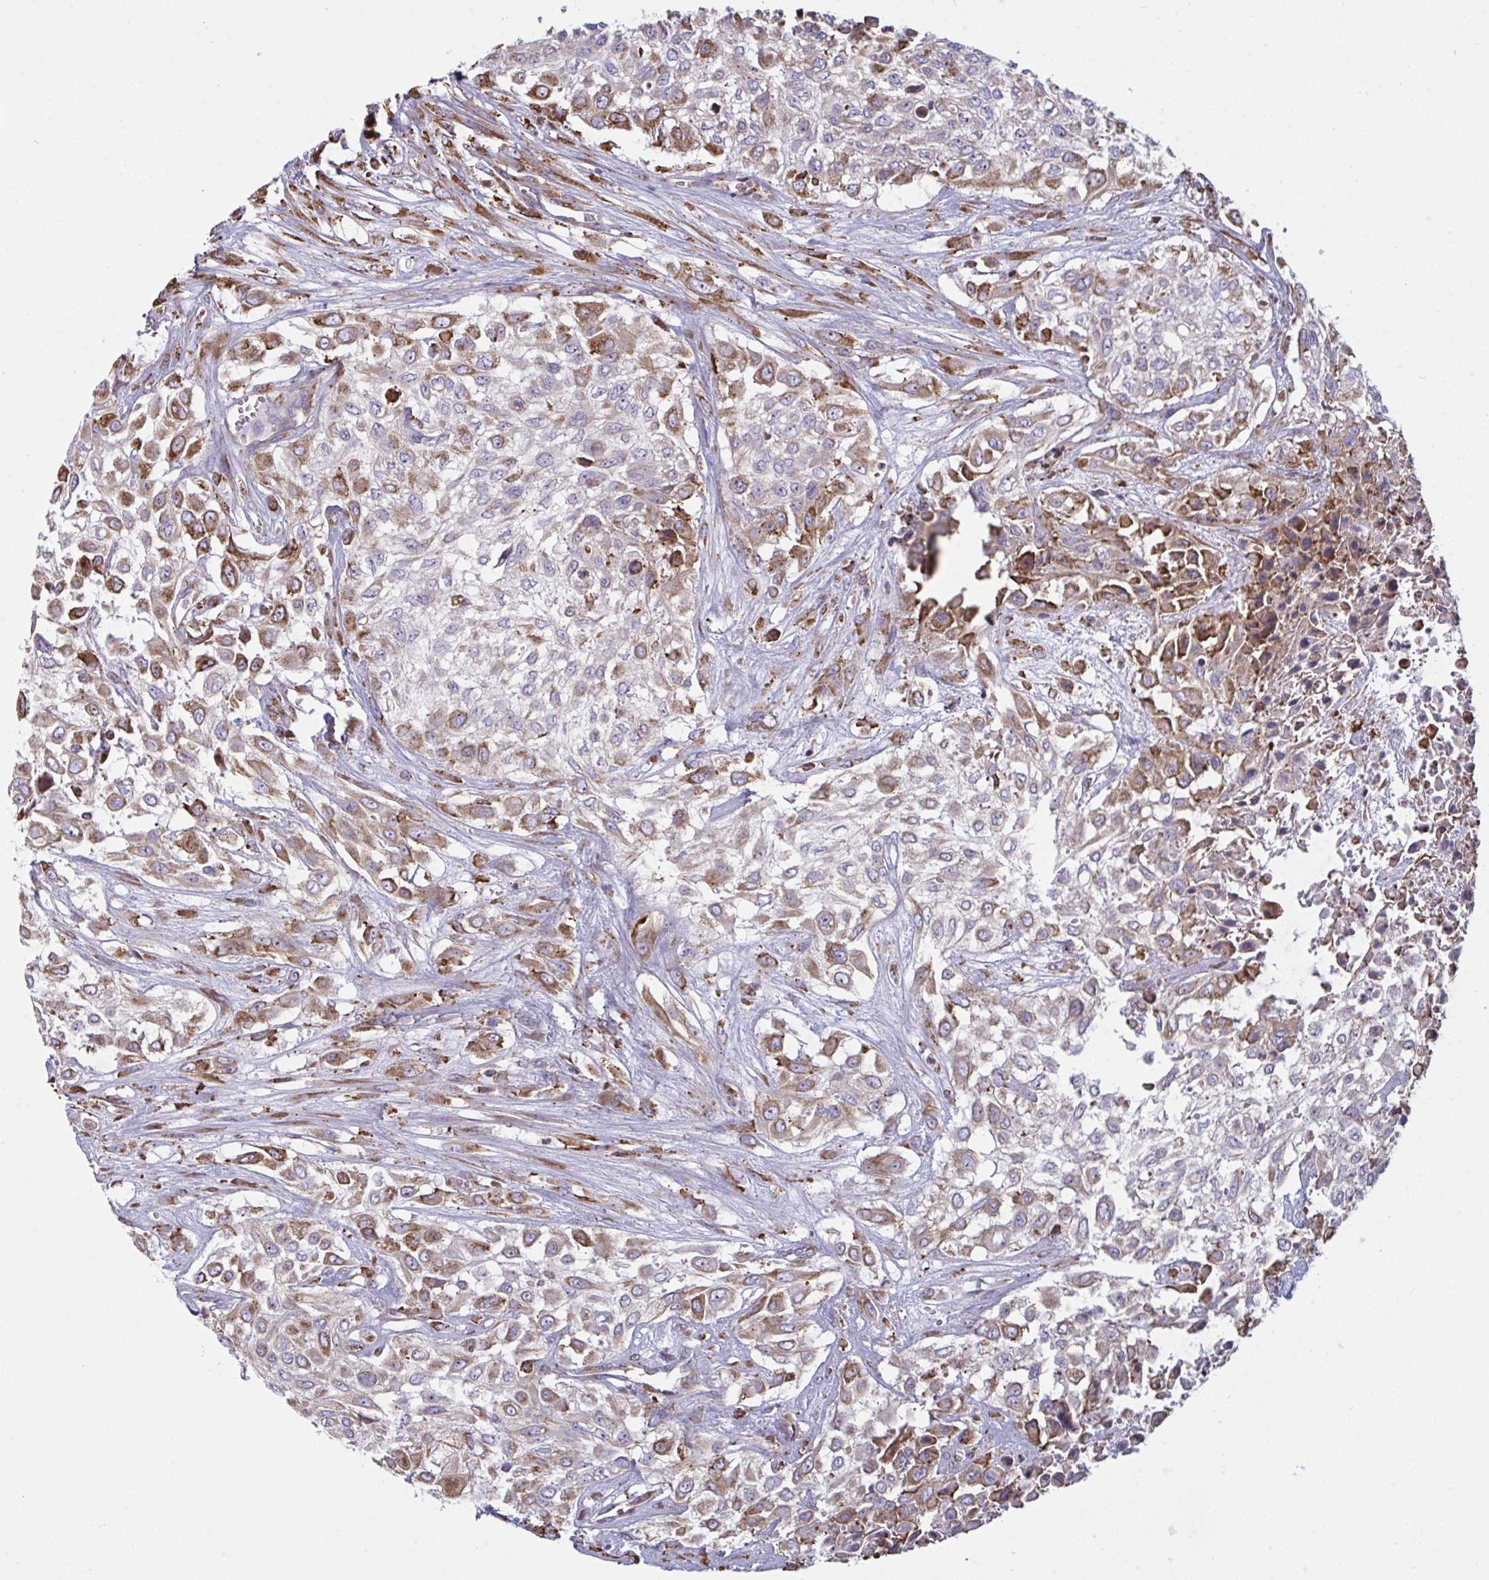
{"staining": {"intensity": "weak", "quantity": "25%-75%", "location": "cytoplasmic/membranous"}, "tissue": "urothelial cancer", "cell_type": "Tumor cells", "image_type": "cancer", "snomed": [{"axis": "morphology", "description": "Urothelial carcinoma, High grade"}, {"axis": "topography", "description": "Urinary bladder"}], "caption": "This is an image of IHC staining of urothelial cancer, which shows weak positivity in the cytoplasmic/membranous of tumor cells.", "gene": "MYMK", "patient": {"sex": "male", "age": 57}}